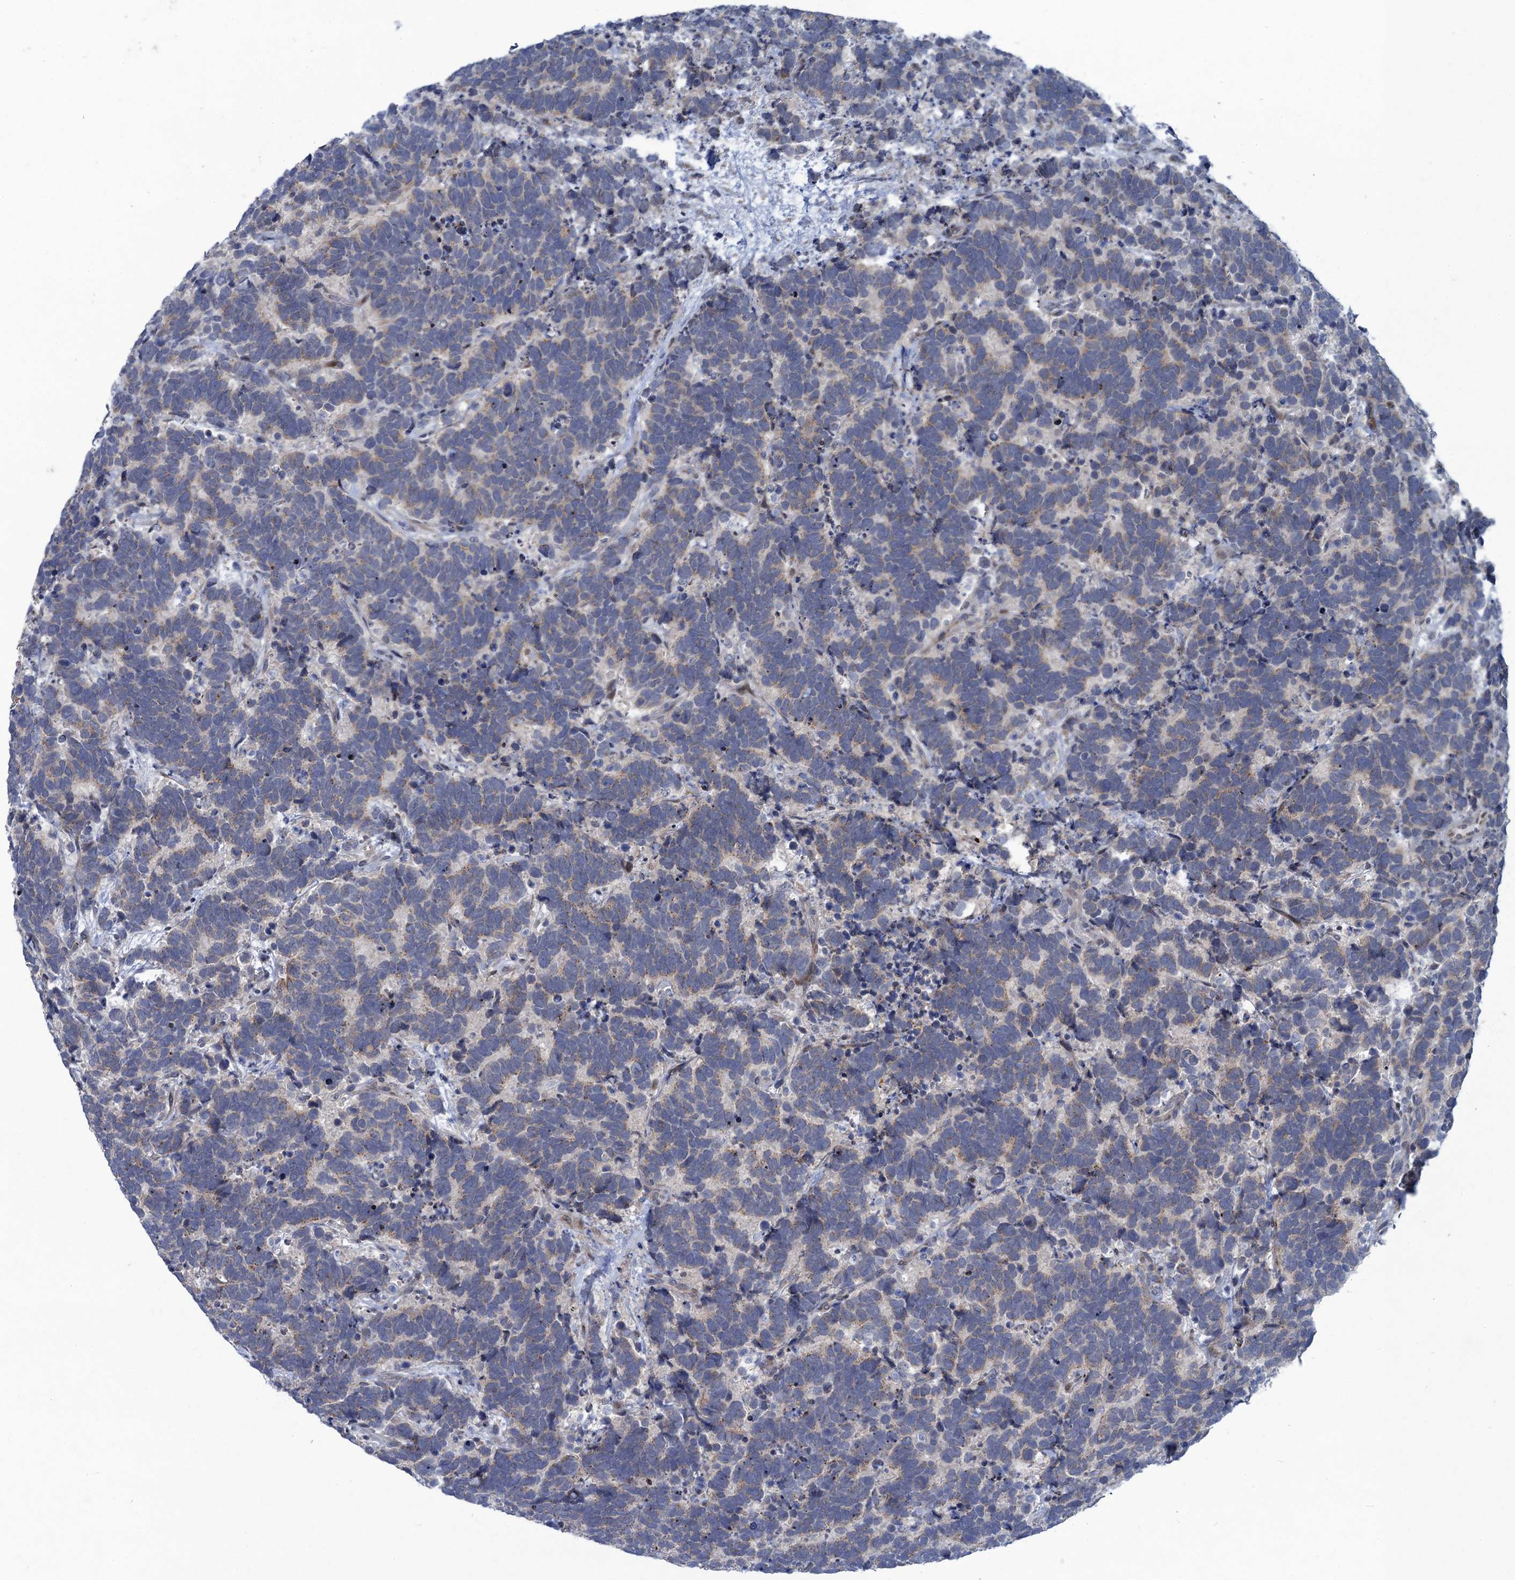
{"staining": {"intensity": "negative", "quantity": "none", "location": "none"}, "tissue": "carcinoid", "cell_type": "Tumor cells", "image_type": "cancer", "snomed": [{"axis": "morphology", "description": "Carcinoma, NOS"}, {"axis": "morphology", "description": "Carcinoid, malignant, NOS"}, {"axis": "topography", "description": "Urinary bladder"}], "caption": "Histopathology image shows no significant protein positivity in tumor cells of carcinoid. (Brightfield microscopy of DAB (3,3'-diaminobenzidine) immunohistochemistry at high magnification).", "gene": "QPCTL", "patient": {"sex": "male", "age": 57}}